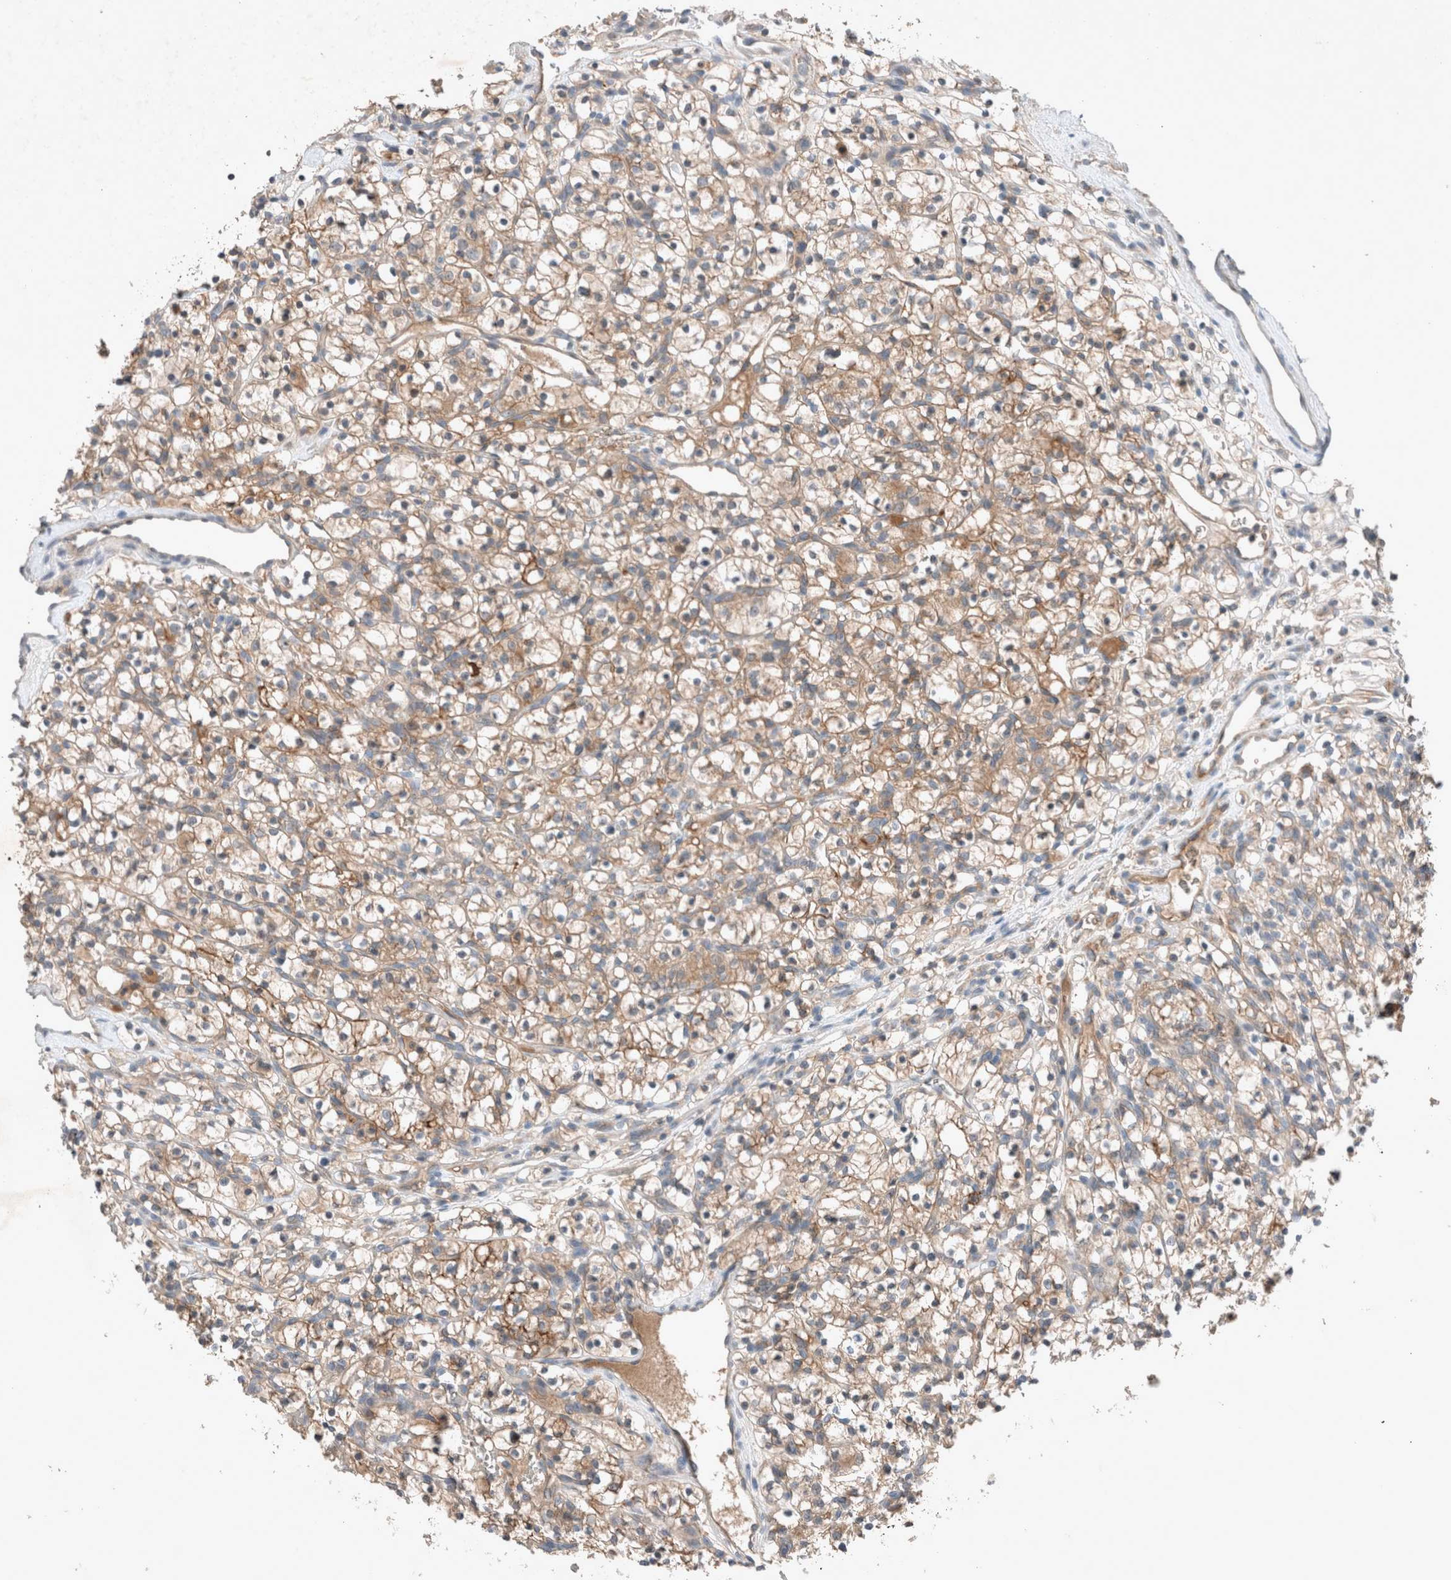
{"staining": {"intensity": "weak", "quantity": ">75%", "location": "cytoplasmic/membranous"}, "tissue": "renal cancer", "cell_type": "Tumor cells", "image_type": "cancer", "snomed": [{"axis": "morphology", "description": "Adenocarcinoma, NOS"}, {"axis": "topography", "description": "Kidney"}], "caption": "Renal cancer stained for a protein displays weak cytoplasmic/membranous positivity in tumor cells. (brown staining indicates protein expression, while blue staining denotes nuclei).", "gene": "UGCG", "patient": {"sex": "female", "age": 57}}